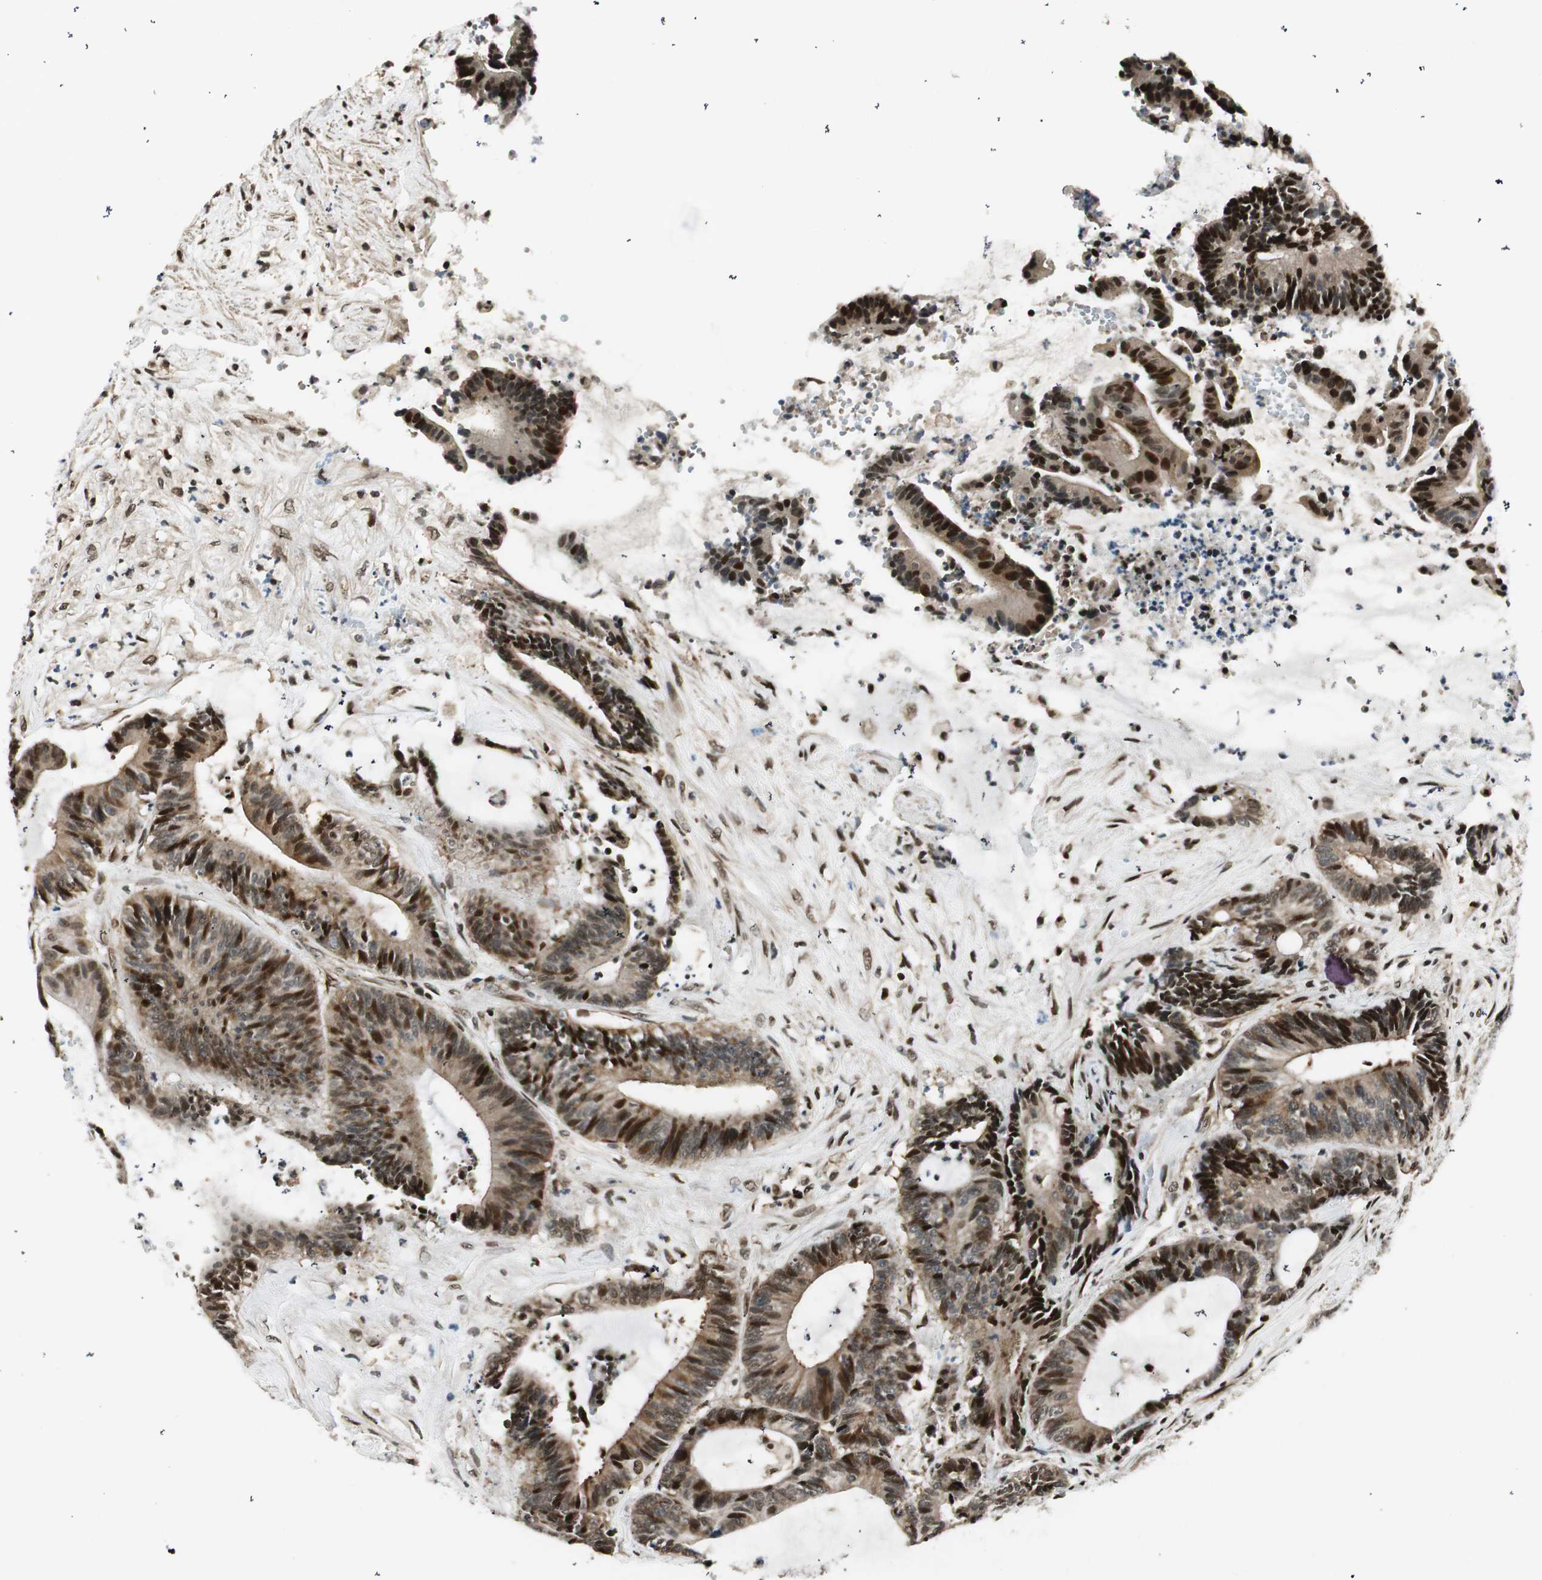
{"staining": {"intensity": "strong", "quantity": ">75%", "location": "cytoplasmic/membranous,nuclear"}, "tissue": "colorectal cancer", "cell_type": "Tumor cells", "image_type": "cancer", "snomed": [{"axis": "morphology", "description": "Adenocarcinoma, NOS"}, {"axis": "topography", "description": "Colon"}], "caption": "Colorectal adenocarcinoma was stained to show a protein in brown. There is high levels of strong cytoplasmic/membranous and nuclear staining in about >75% of tumor cells. (Stains: DAB (3,3'-diaminobenzidine) in brown, nuclei in blue, Microscopy: brightfield microscopy at high magnification).", "gene": "RING1", "patient": {"sex": "female", "age": 84}}